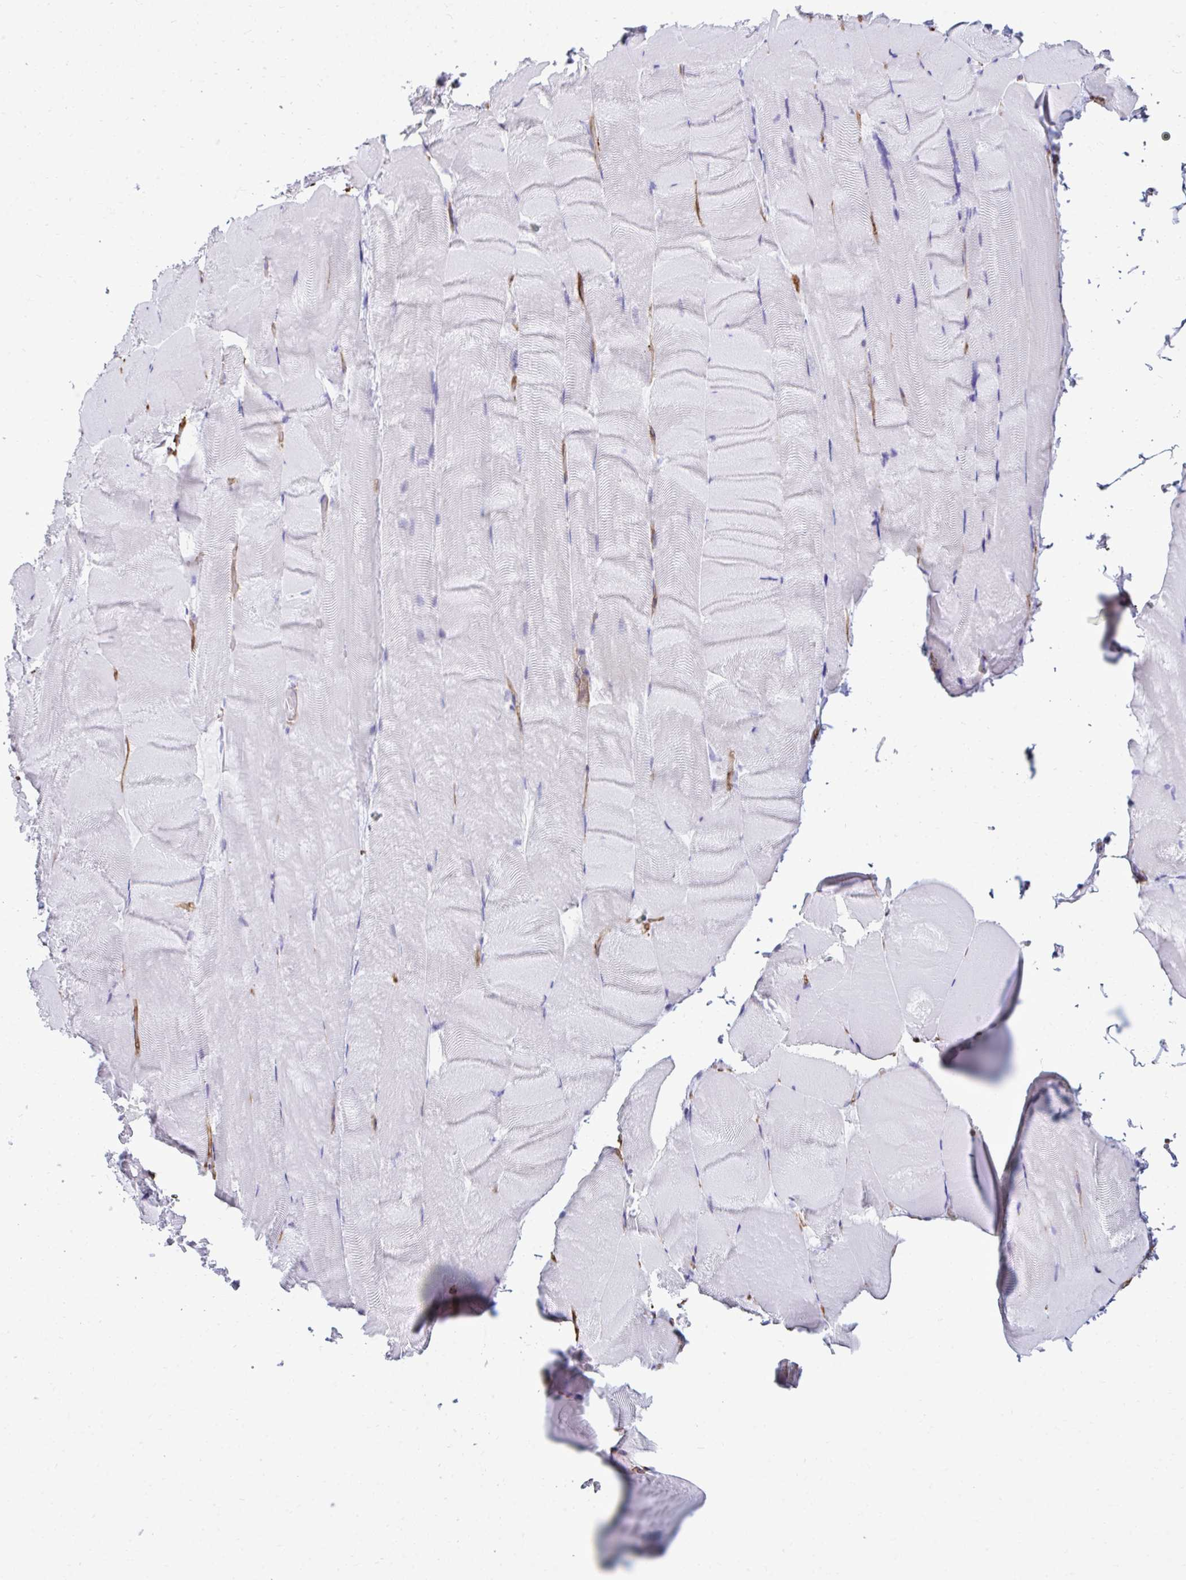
{"staining": {"intensity": "negative", "quantity": "none", "location": "none"}, "tissue": "skeletal muscle", "cell_type": "Myocytes", "image_type": "normal", "snomed": [{"axis": "morphology", "description": "Normal tissue, NOS"}, {"axis": "topography", "description": "Skeletal muscle"}], "caption": "High magnification brightfield microscopy of unremarkable skeletal muscle stained with DAB (brown) and counterstained with hematoxylin (blue): myocytes show no significant positivity. Brightfield microscopy of immunohistochemistry (IHC) stained with DAB (brown) and hematoxylin (blue), captured at high magnification.", "gene": "UBL3", "patient": {"sex": "female", "age": 64}}